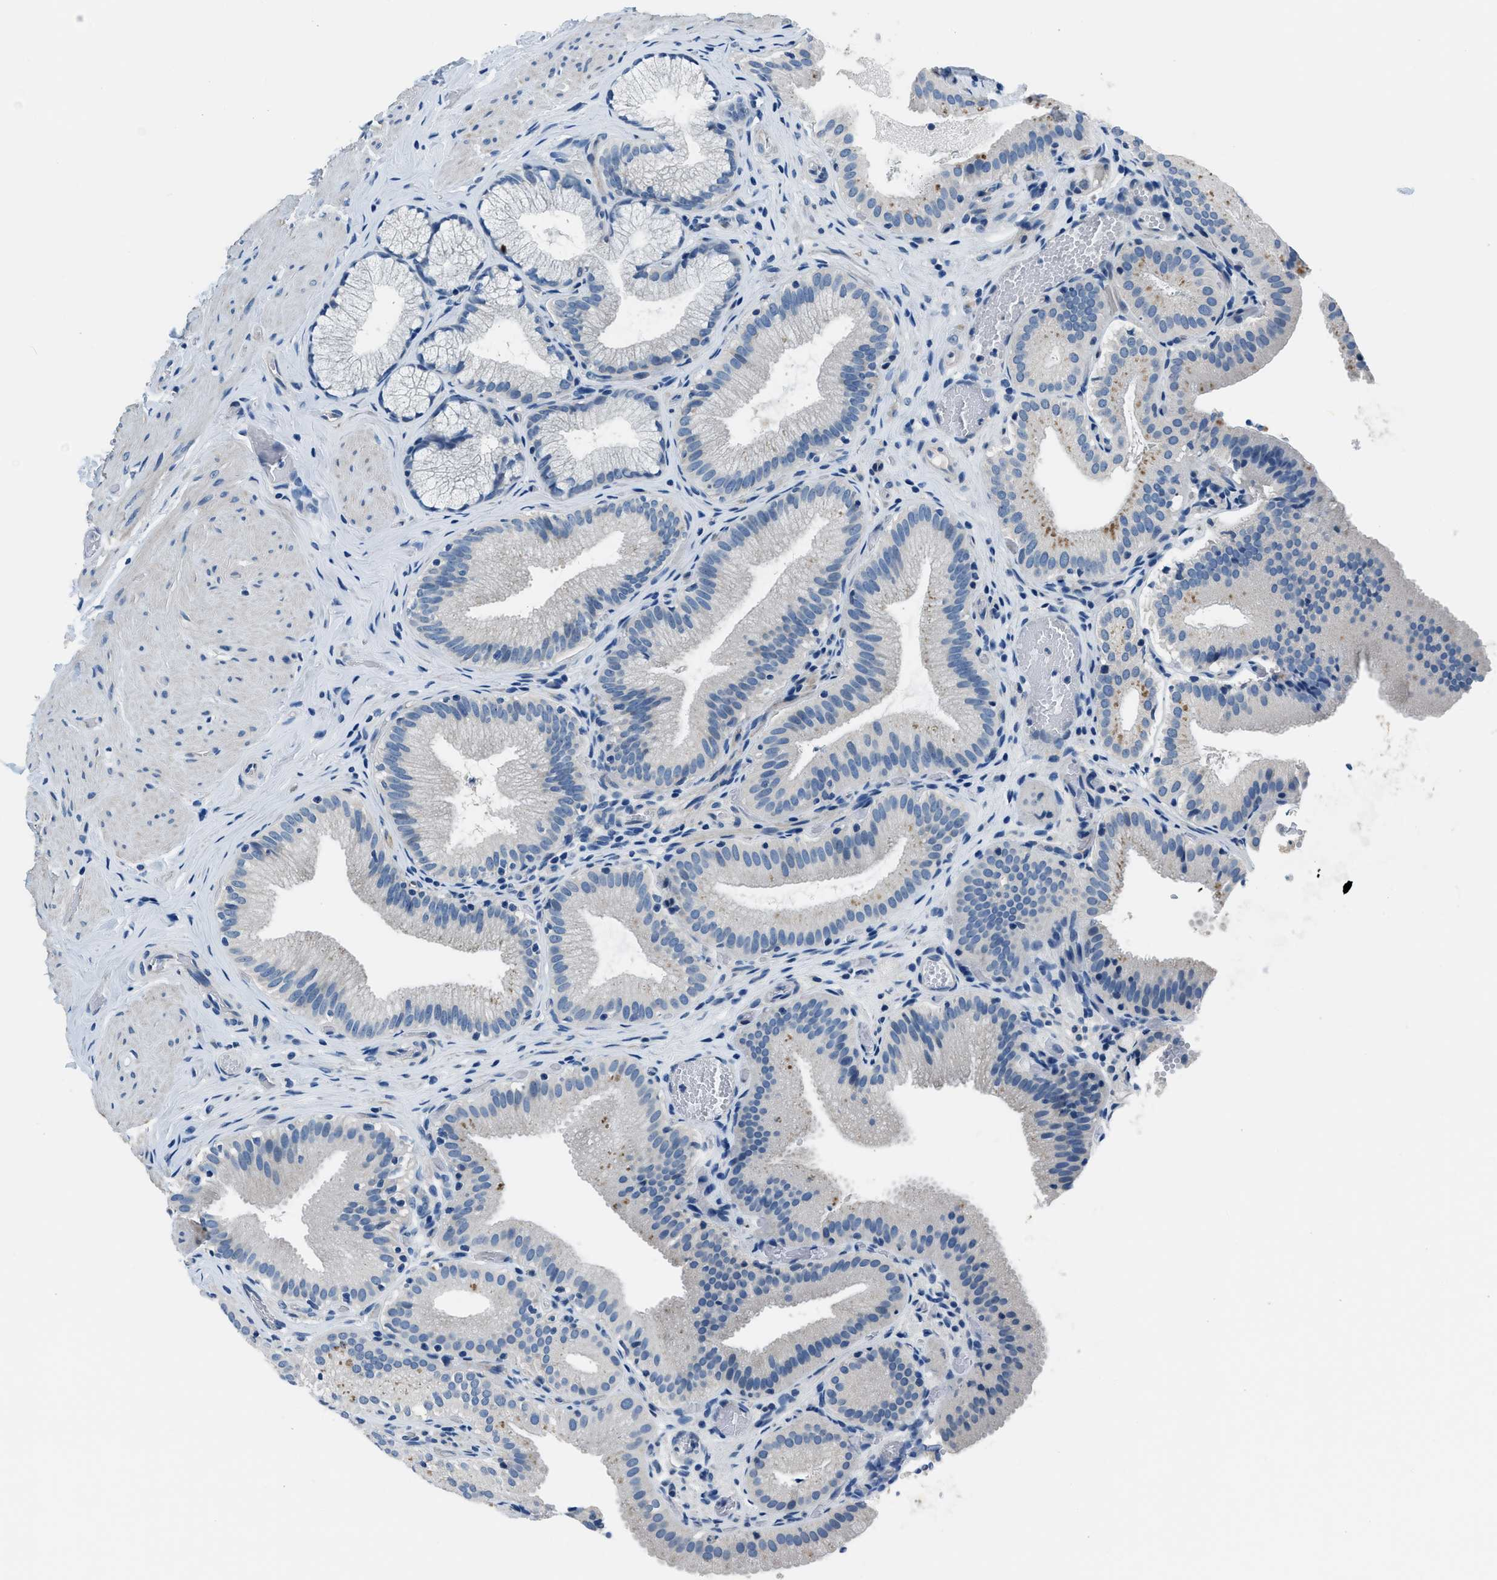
{"staining": {"intensity": "negative", "quantity": "none", "location": "none"}, "tissue": "gallbladder", "cell_type": "Glandular cells", "image_type": "normal", "snomed": [{"axis": "morphology", "description": "Normal tissue, NOS"}, {"axis": "topography", "description": "Gallbladder"}], "caption": "Glandular cells show no significant positivity in normal gallbladder. (Stains: DAB (3,3'-diaminobenzidine) IHC with hematoxylin counter stain, Microscopy: brightfield microscopy at high magnification).", "gene": "GJA3", "patient": {"sex": "male", "age": 54}}